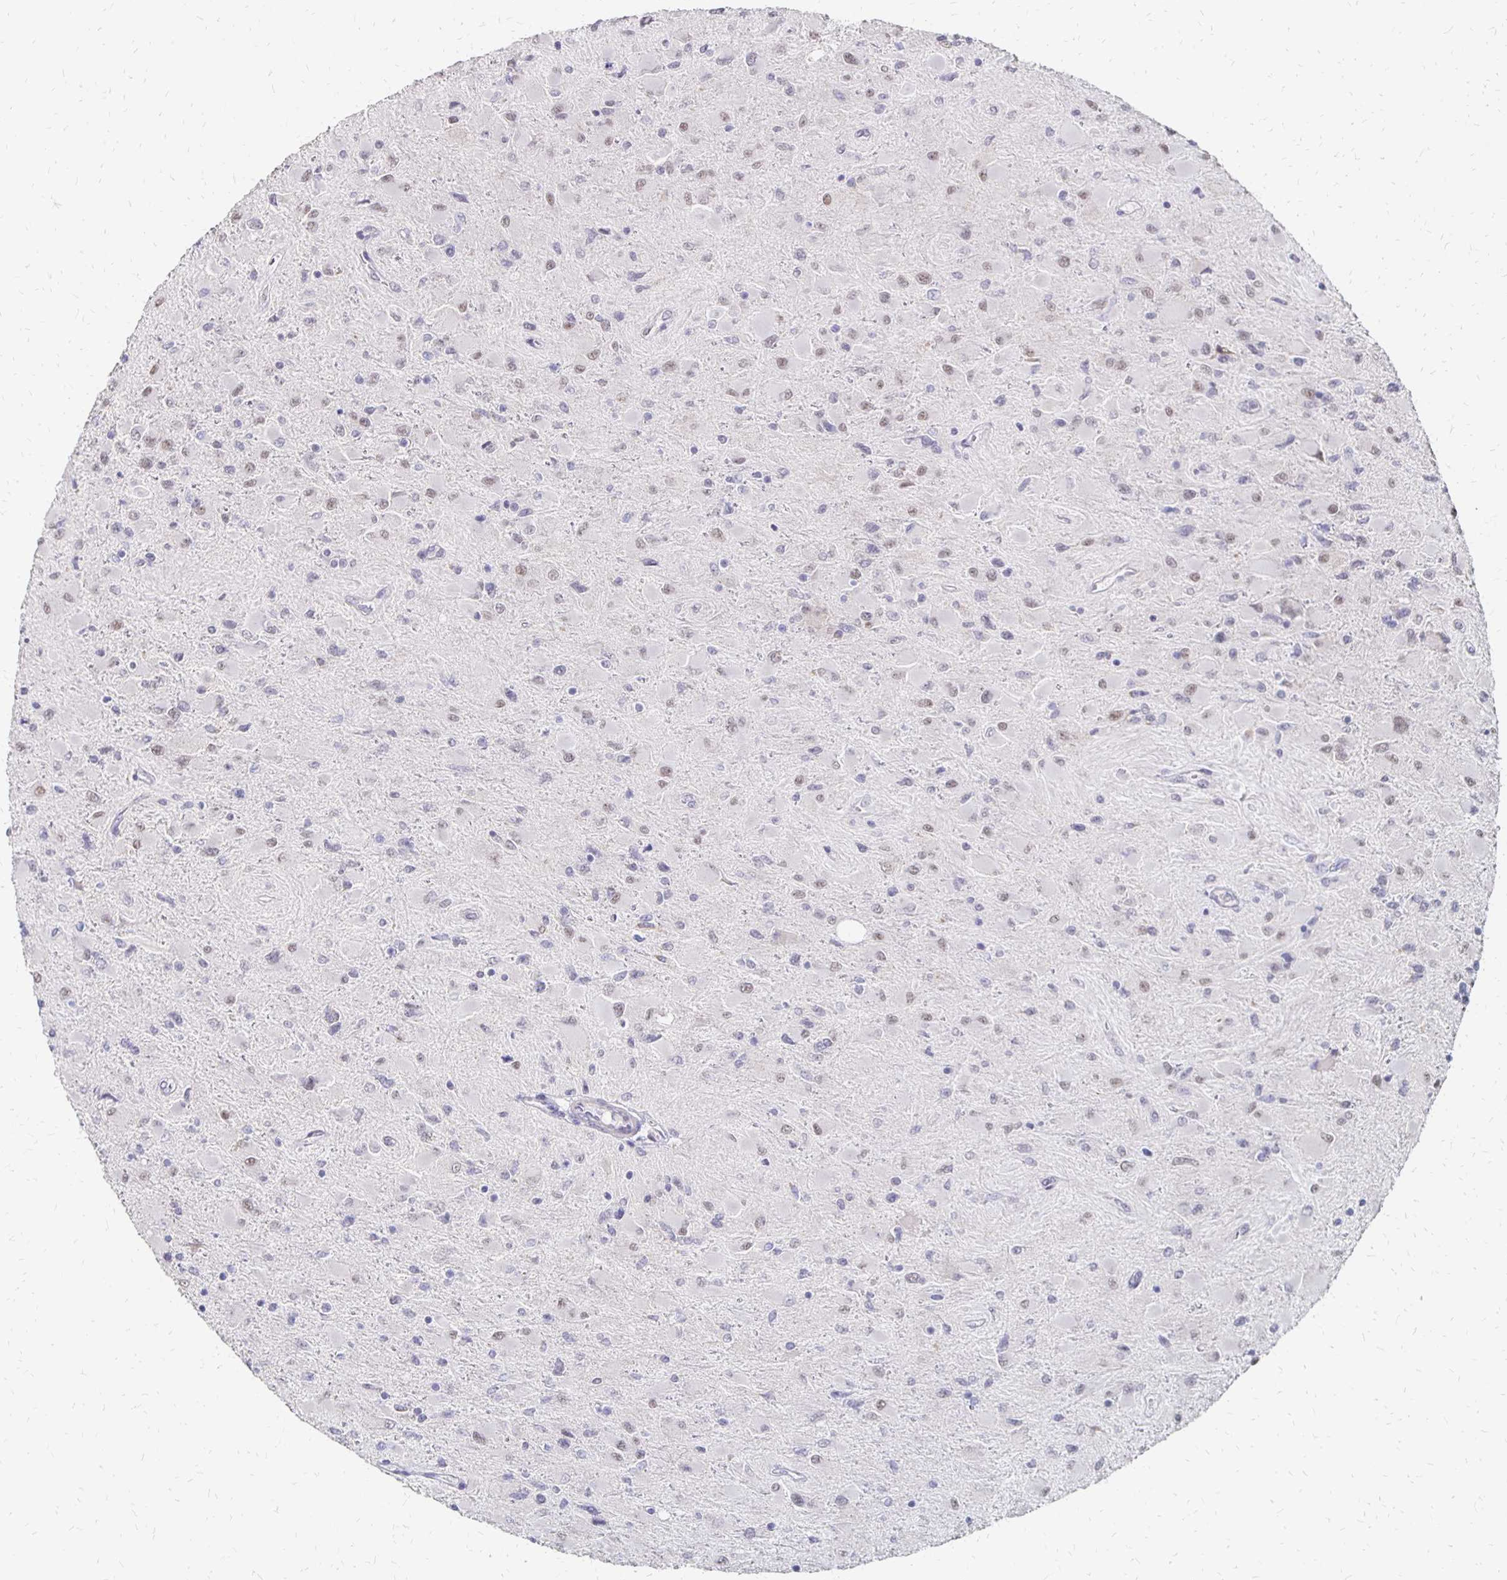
{"staining": {"intensity": "weak", "quantity": "25%-75%", "location": "nuclear"}, "tissue": "glioma", "cell_type": "Tumor cells", "image_type": "cancer", "snomed": [{"axis": "morphology", "description": "Glioma, malignant, High grade"}, {"axis": "topography", "description": "Cerebral cortex"}], "caption": "Immunohistochemistry staining of malignant glioma (high-grade), which displays low levels of weak nuclear expression in about 25%-75% of tumor cells indicating weak nuclear protein expression. The staining was performed using DAB (3,3'-diaminobenzidine) (brown) for protein detection and nuclei were counterstained in hematoxylin (blue).", "gene": "ATOSB", "patient": {"sex": "female", "age": 36}}